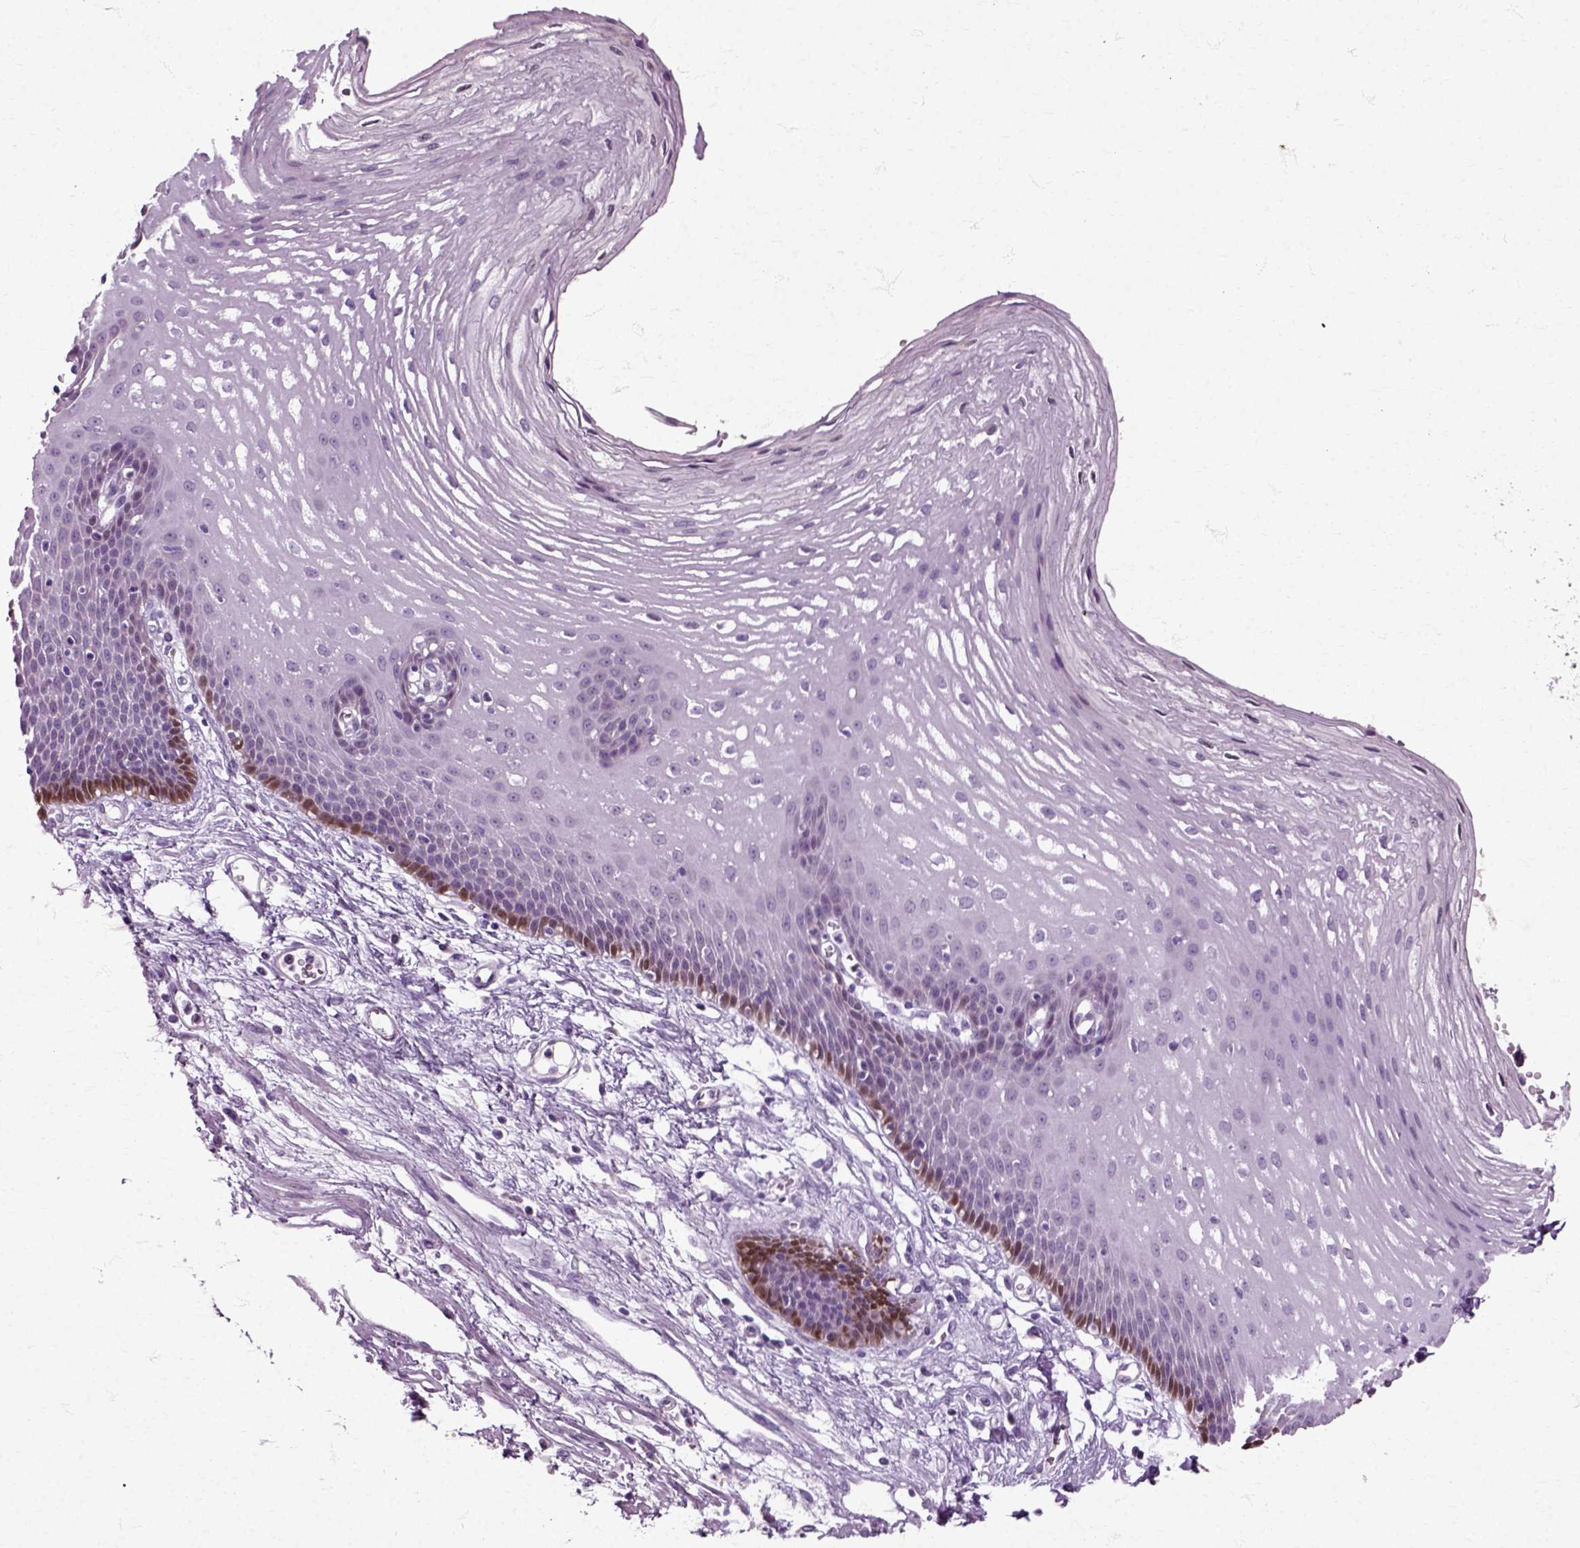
{"staining": {"intensity": "moderate", "quantity": "<25%", "location": "cytoplasmic/membranous,nuclear"}, "tissue": "esophagus", "cell_type": "Squamous epithelial cells", "image_type": "normal", "snomed": [{"axis": "morphology", "description": "Normal tissue, NOS"}, {"axis": "topography", "description": "Esophagus"}], "caption": "Immunohistochemical staining of normal esophagus reveals moderate cytoplasmic/membranous,nuclear protein positivity in approximately <25% of squamous epithelial cells. (Brightfield microscopy of DAB IHC at high magnification).", "gene": "HSPA2", "patient": {"sex": "male", "age": 72}}